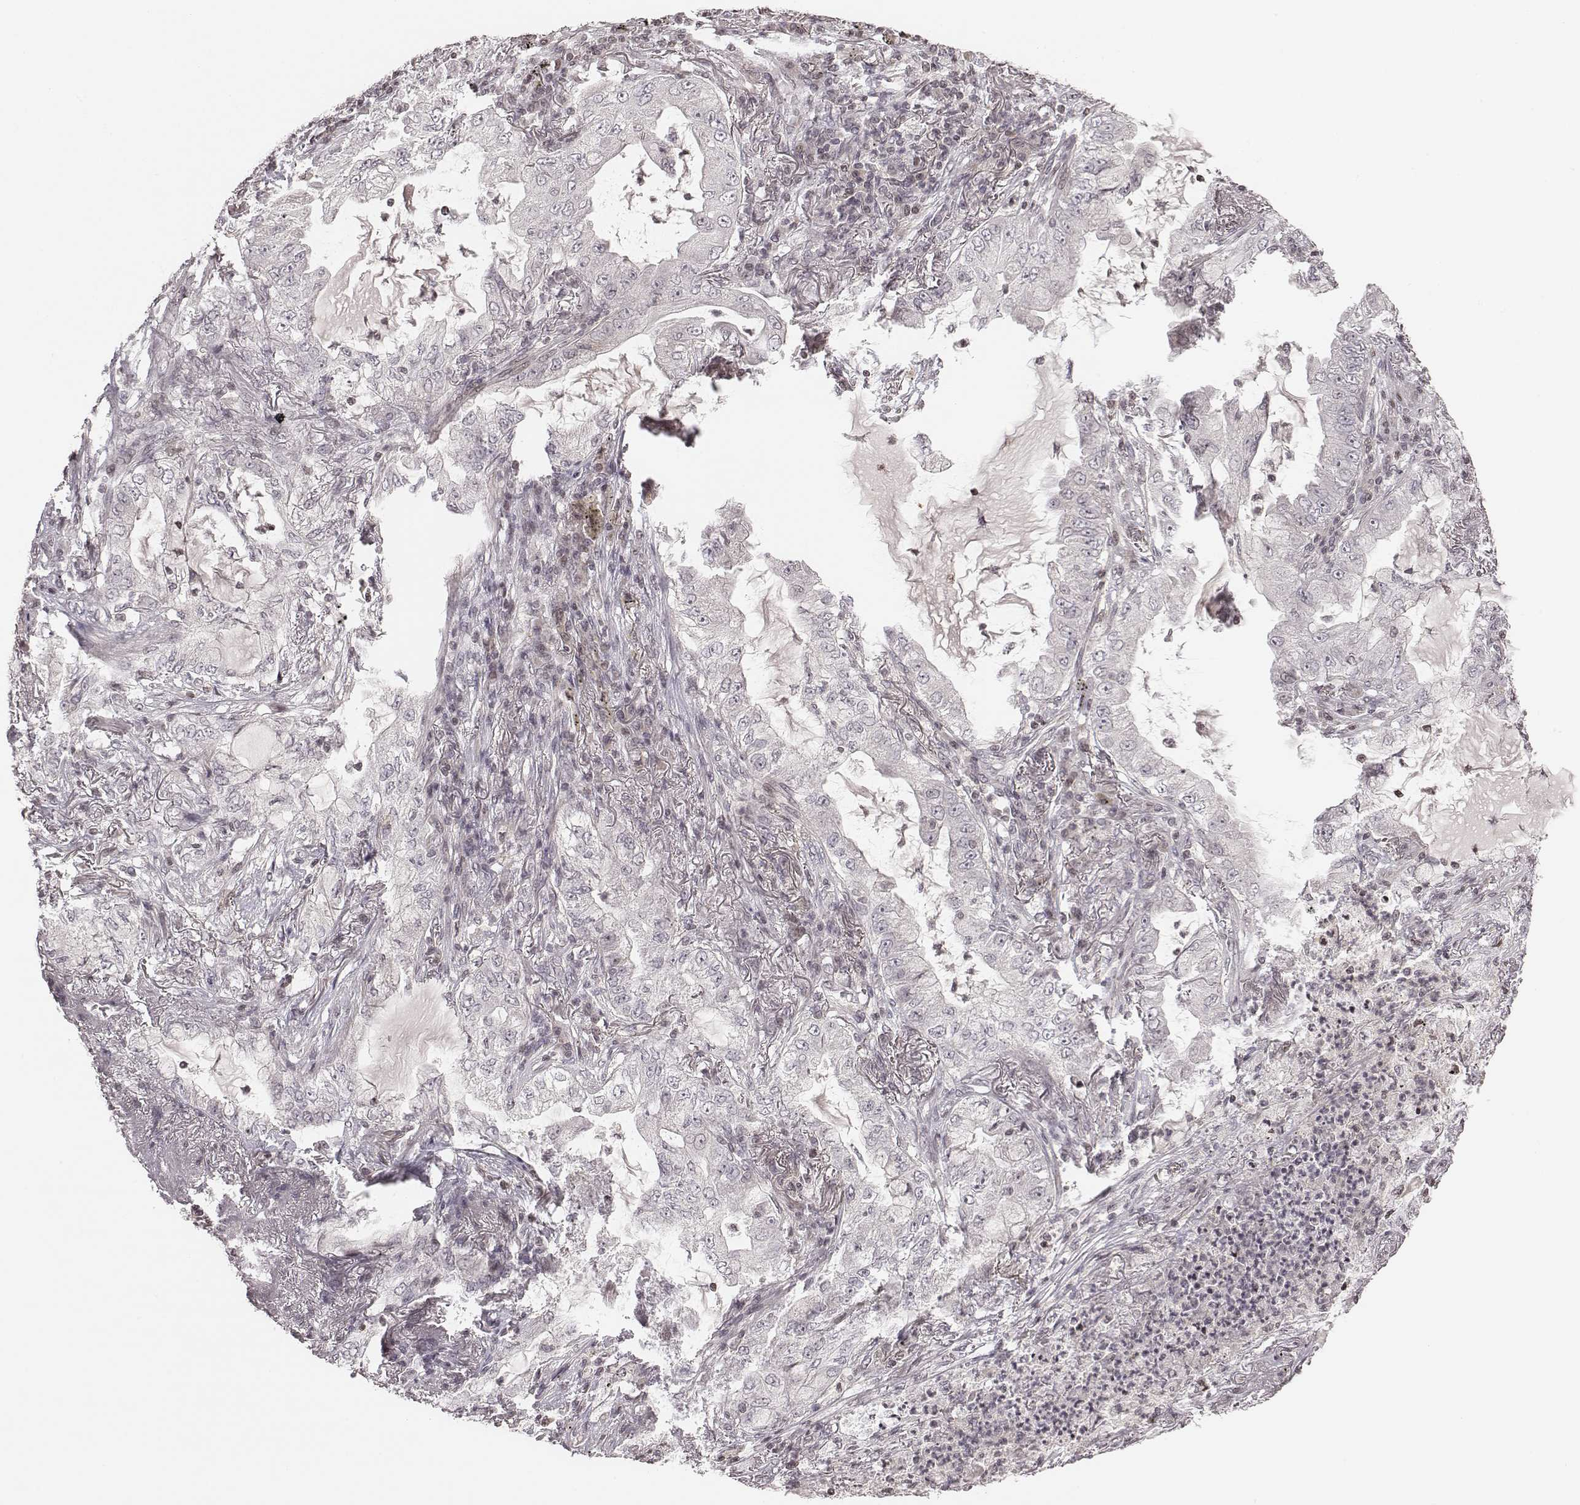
{"staining": {"intensity": "negative", "quantity": "none", "location": "none"}, "tissue": "lung cancer", "cell_type": "Tumor cells", "image_type": "cancer", "snomed": [{"axis": "morphology", "description": "Adenocarcinoma, NOS"}, {"axis": "topography", "description": "Lung"}], "caption": "This photomicrograph is of lung adenocarcinoma stained with immunohistochemistry to label a protein in brown with the nuclei are counter-stained blue. There is no expression in tumor cells. (IHC, brightfield microscopy, high magnification).", "gene": "GRM4", "patient": {"sex": "female", "age": 73}}